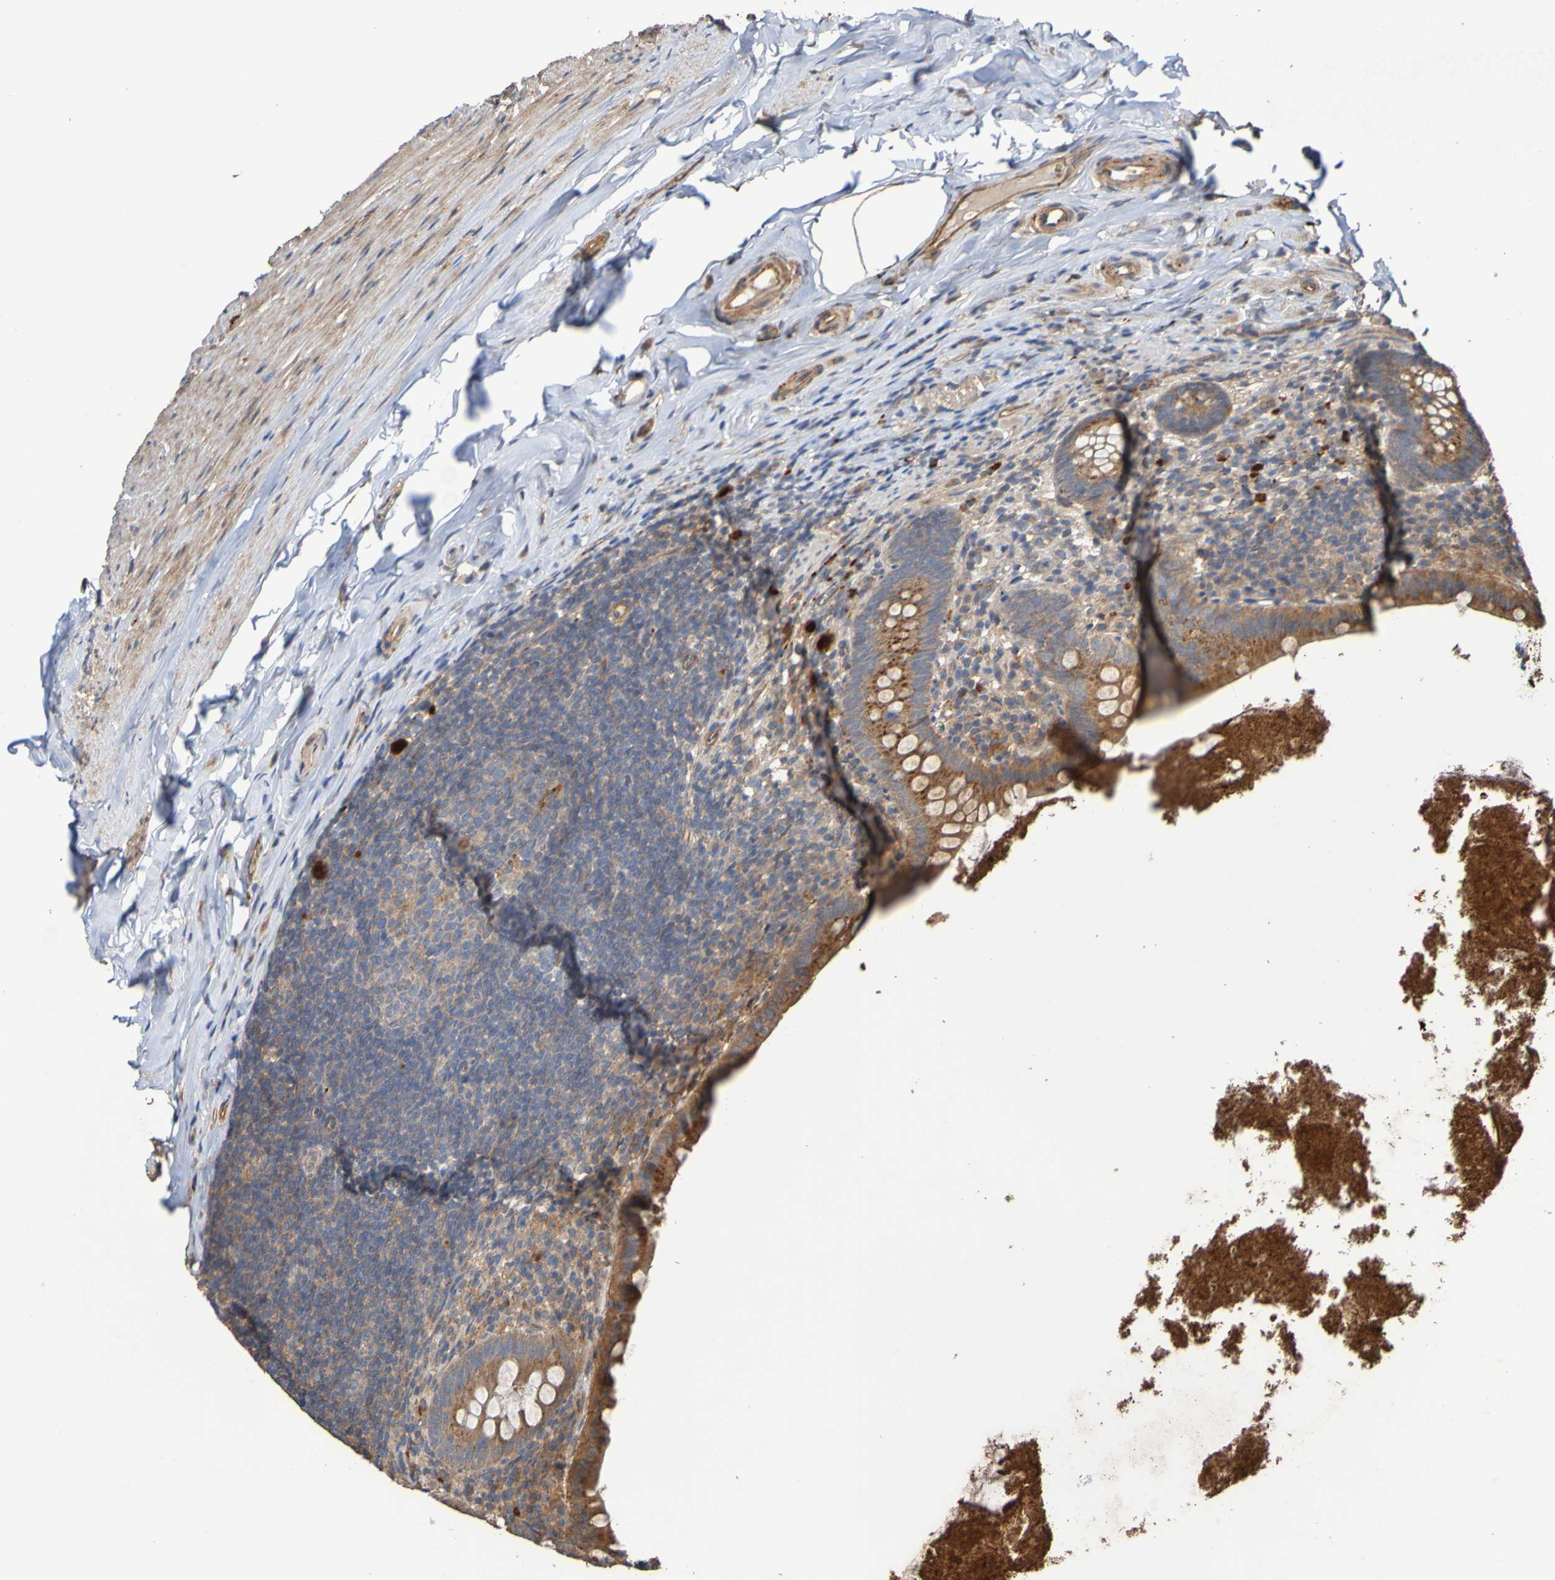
{"staining": {"intensity": "moderate", "quantity": ">75%", "location": "cytoplasmic/membranous"}, "tissue": "appendix", "cell_type": "Glandular cells", "image_type": "normal", "snomed": [{"axis": "morphology", "description": "Normal tissue, NOS"}, {"axis": "topography", "description": "Appendix"}], "caption": "High-magnification brightfield microscopy of benign appendix stained with DAB (brown) and counterstained with hematoxylin (blue). glandular cells exhibit moderate cytoplasmic/membranous positivity is seen in approximately>75% of cells. The staining is performed using DAB (3,3'-diaminobenzidine) brown chromogen to label protein expression. The nuclei are counter-stained blue using hematoxylin.", "gene": "UCN", "patient": {"sex": "male", "age": 52}}